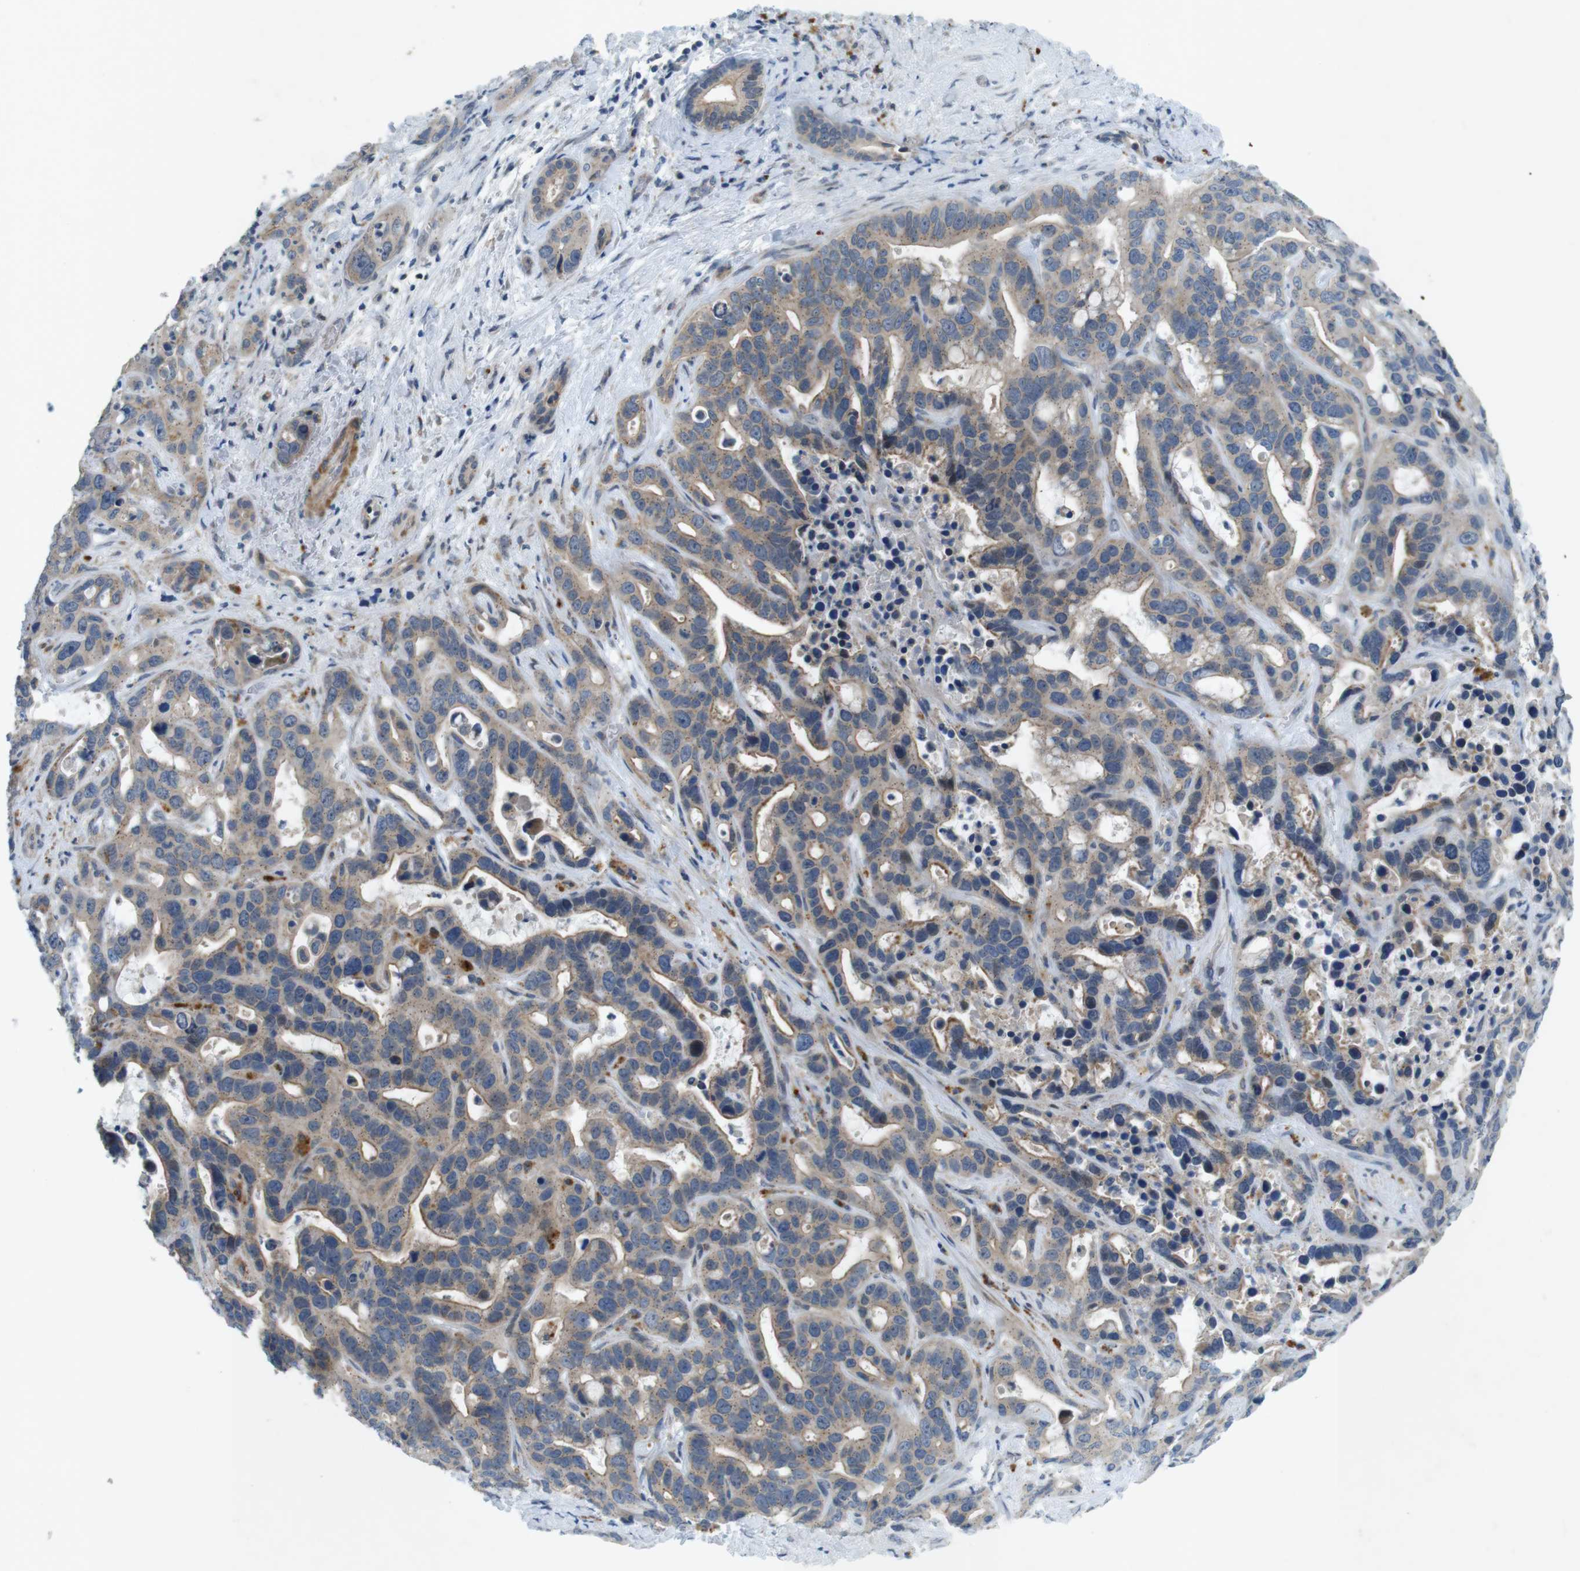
{"staining": {"intensity": "moderate", "quantity": ">75%", "location": "cytoplasmic/membranous"}, "tissue": "liver cancer", "cell_type": "Tumor cells", "image_type": "cancer", "snomed": [{"axis": "morphology", "description": "Cholangiocarcinoma"}, {"axis": "topography", "description": "Liver"}], "caption": "Liver cancer stained with immunohistochemistry displays moderate cytoplasmic/membranous expression in approximately >75% of tumor cells.", "gene": "TYW1", "patient": {"sex": "female", "age": 65}}